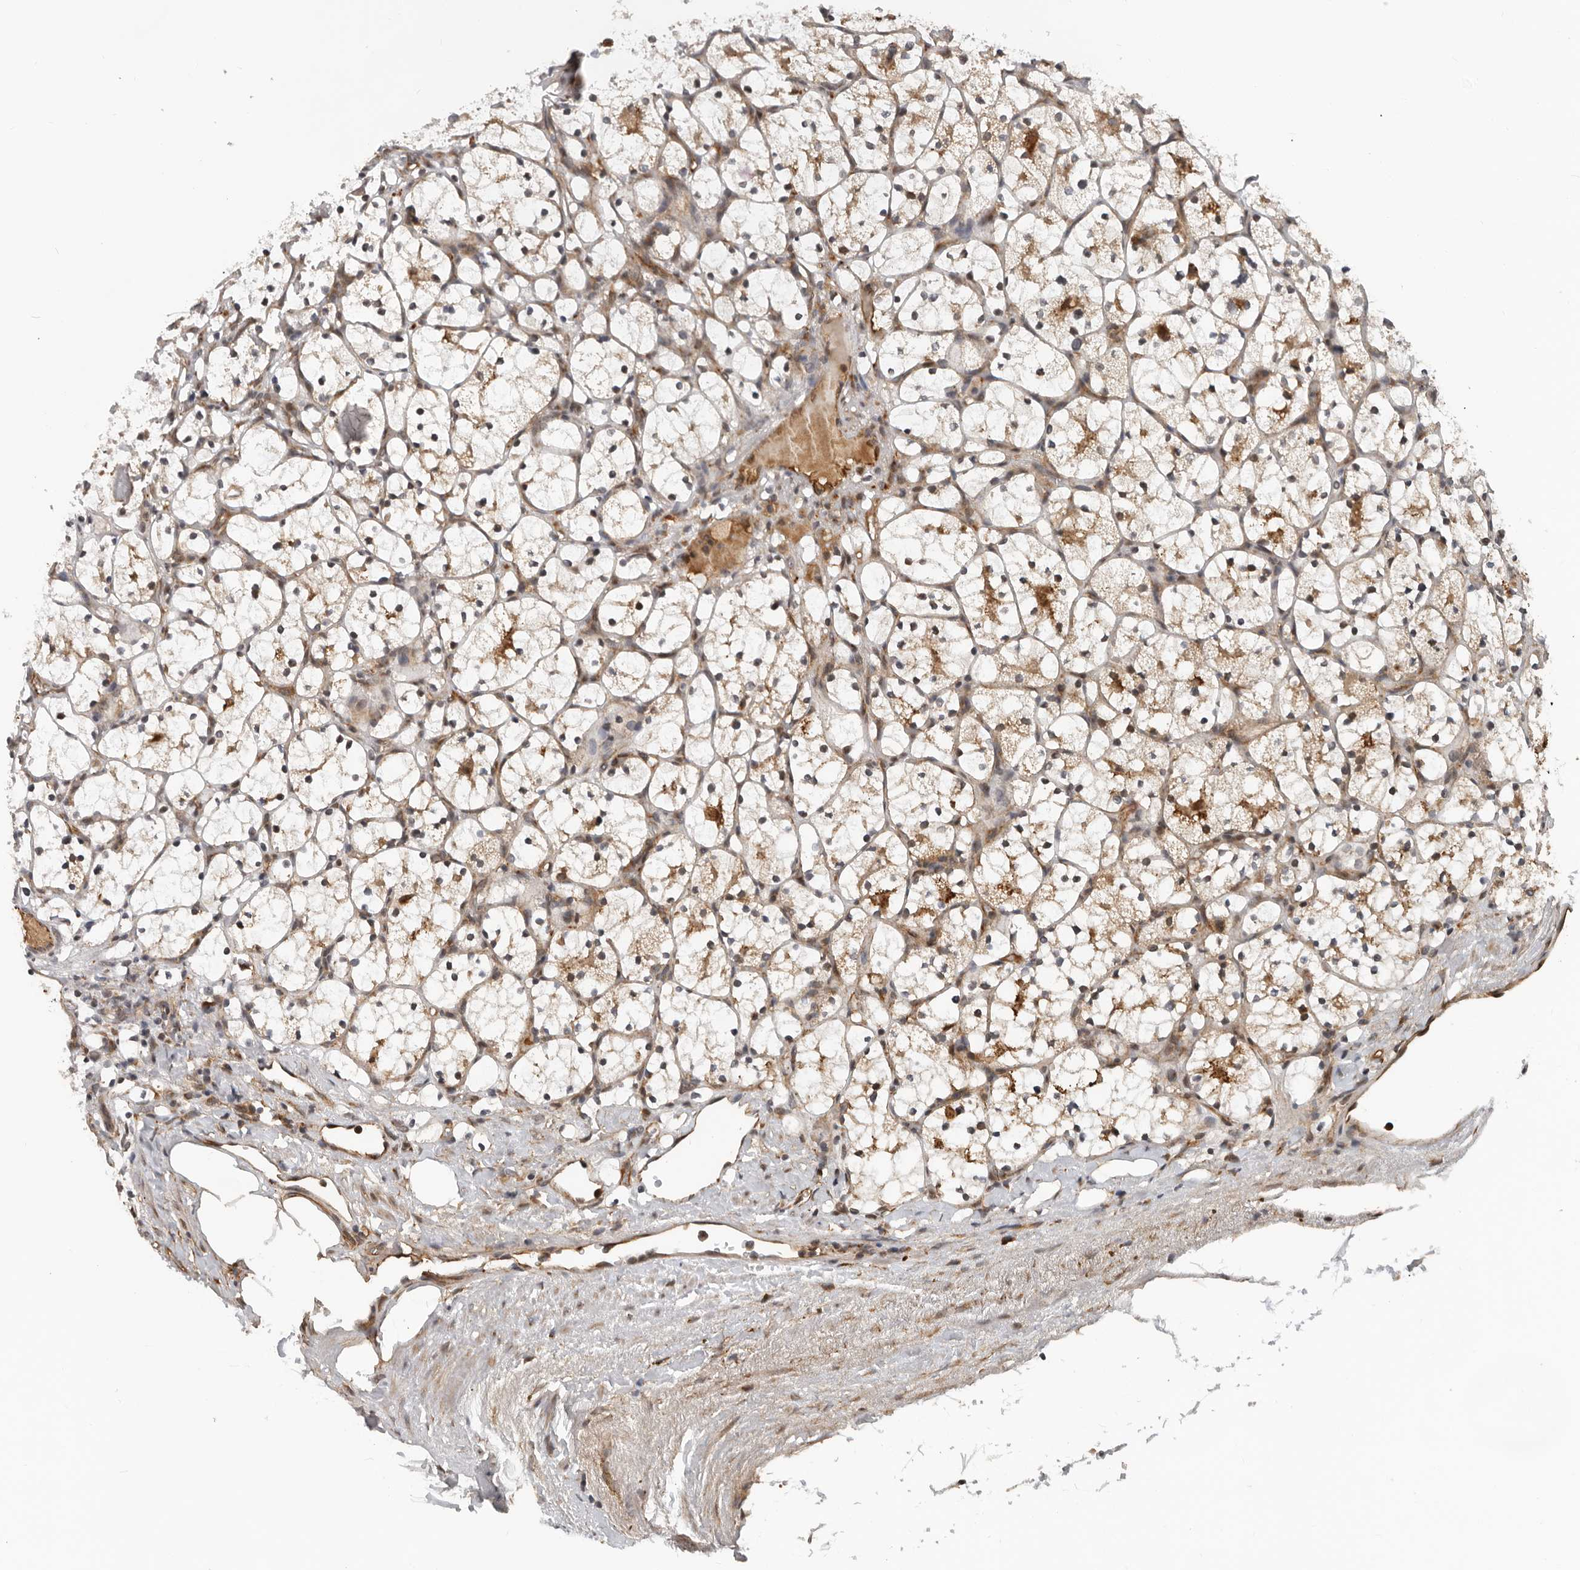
{"staining": {"intensity": "moderate", "quantity": ">75%", "location": "cytoplasmic/membranous"}, "tissue": "renal cancer", "cell_type": "Tumor cells", "image_type": "cancer", "snomed": [{"axis": "morphology", "description": "Adenocarcinoma, NOS"}, {"axis": "topography", "description": "Kidney"}], "caption": "Immunohistochemistry (IHC) histopathology image of neoplastic tissue: adenocarcinoma (renal) stained using immunohistochemistry (IHC) displays medium levels of moderate protein expression localized specifically in the cytoplasmic/membranous of tumor cells, appearing as a cytoplasmic/membranous brown color.", "gene": "RNF157", "patient": {"sex": "female", "age": 69}}